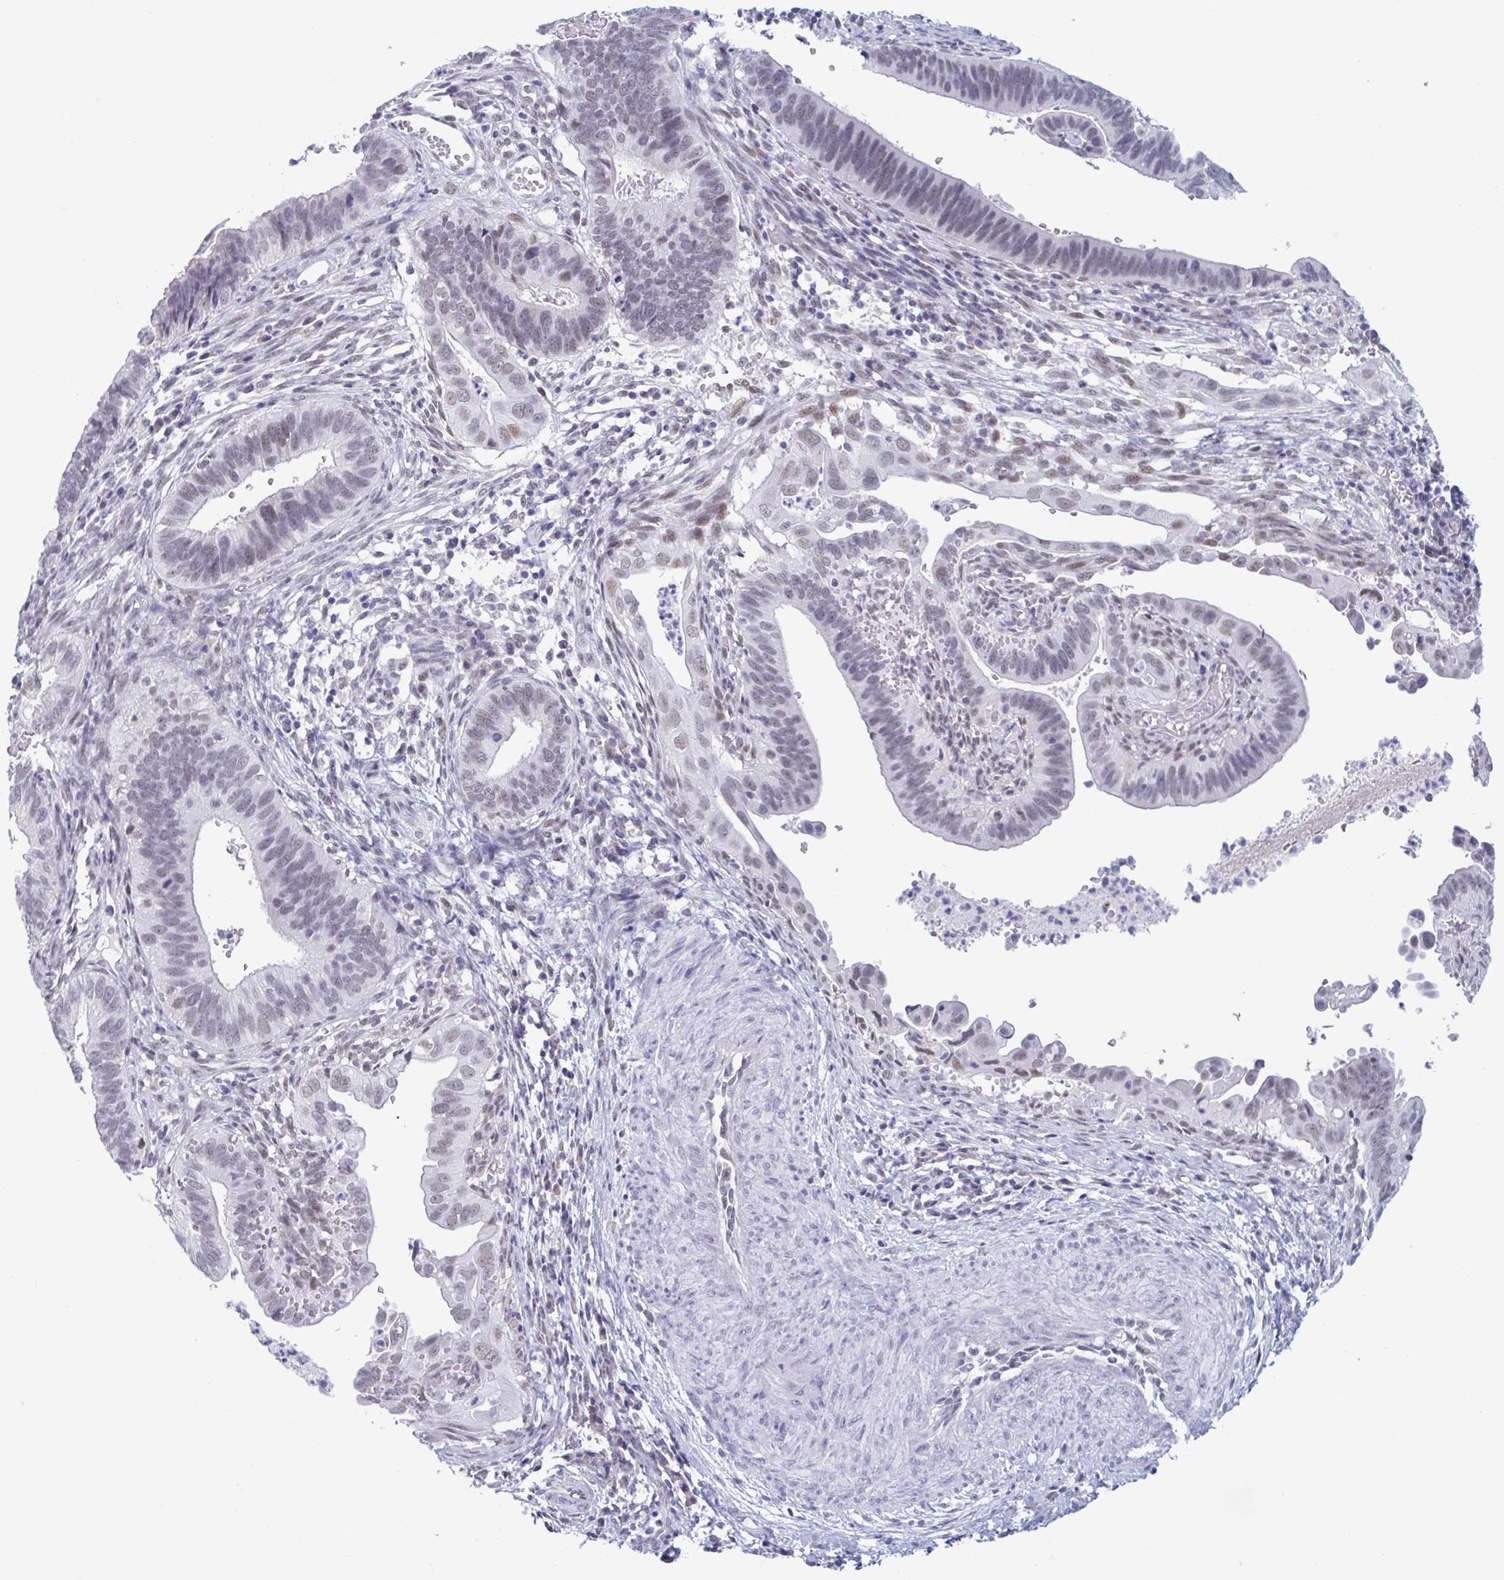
{"staining": {"intensity": "weak", "quantity": "<25%", "location": "nuclear"}, "tissue": "cervical cancer", "cell_type": "Tumor cells", "image_type": "cancer", "snomed": [{"axis": "morphology", "description": "Adenocarcinoma, NOS"}, {"axis": "topography", "description": "Cervix"}], "caption": "High magnification brightfield microscopy of adenocarcinoma (cervical) stained with DAB (3,3'-diaminobenzidine) (brown) and counterstained with hematoxylin (blue): tumor cells show no significant positivity.", "gene": "MSMB", "patient": {"sex": "female", "age": 42}}